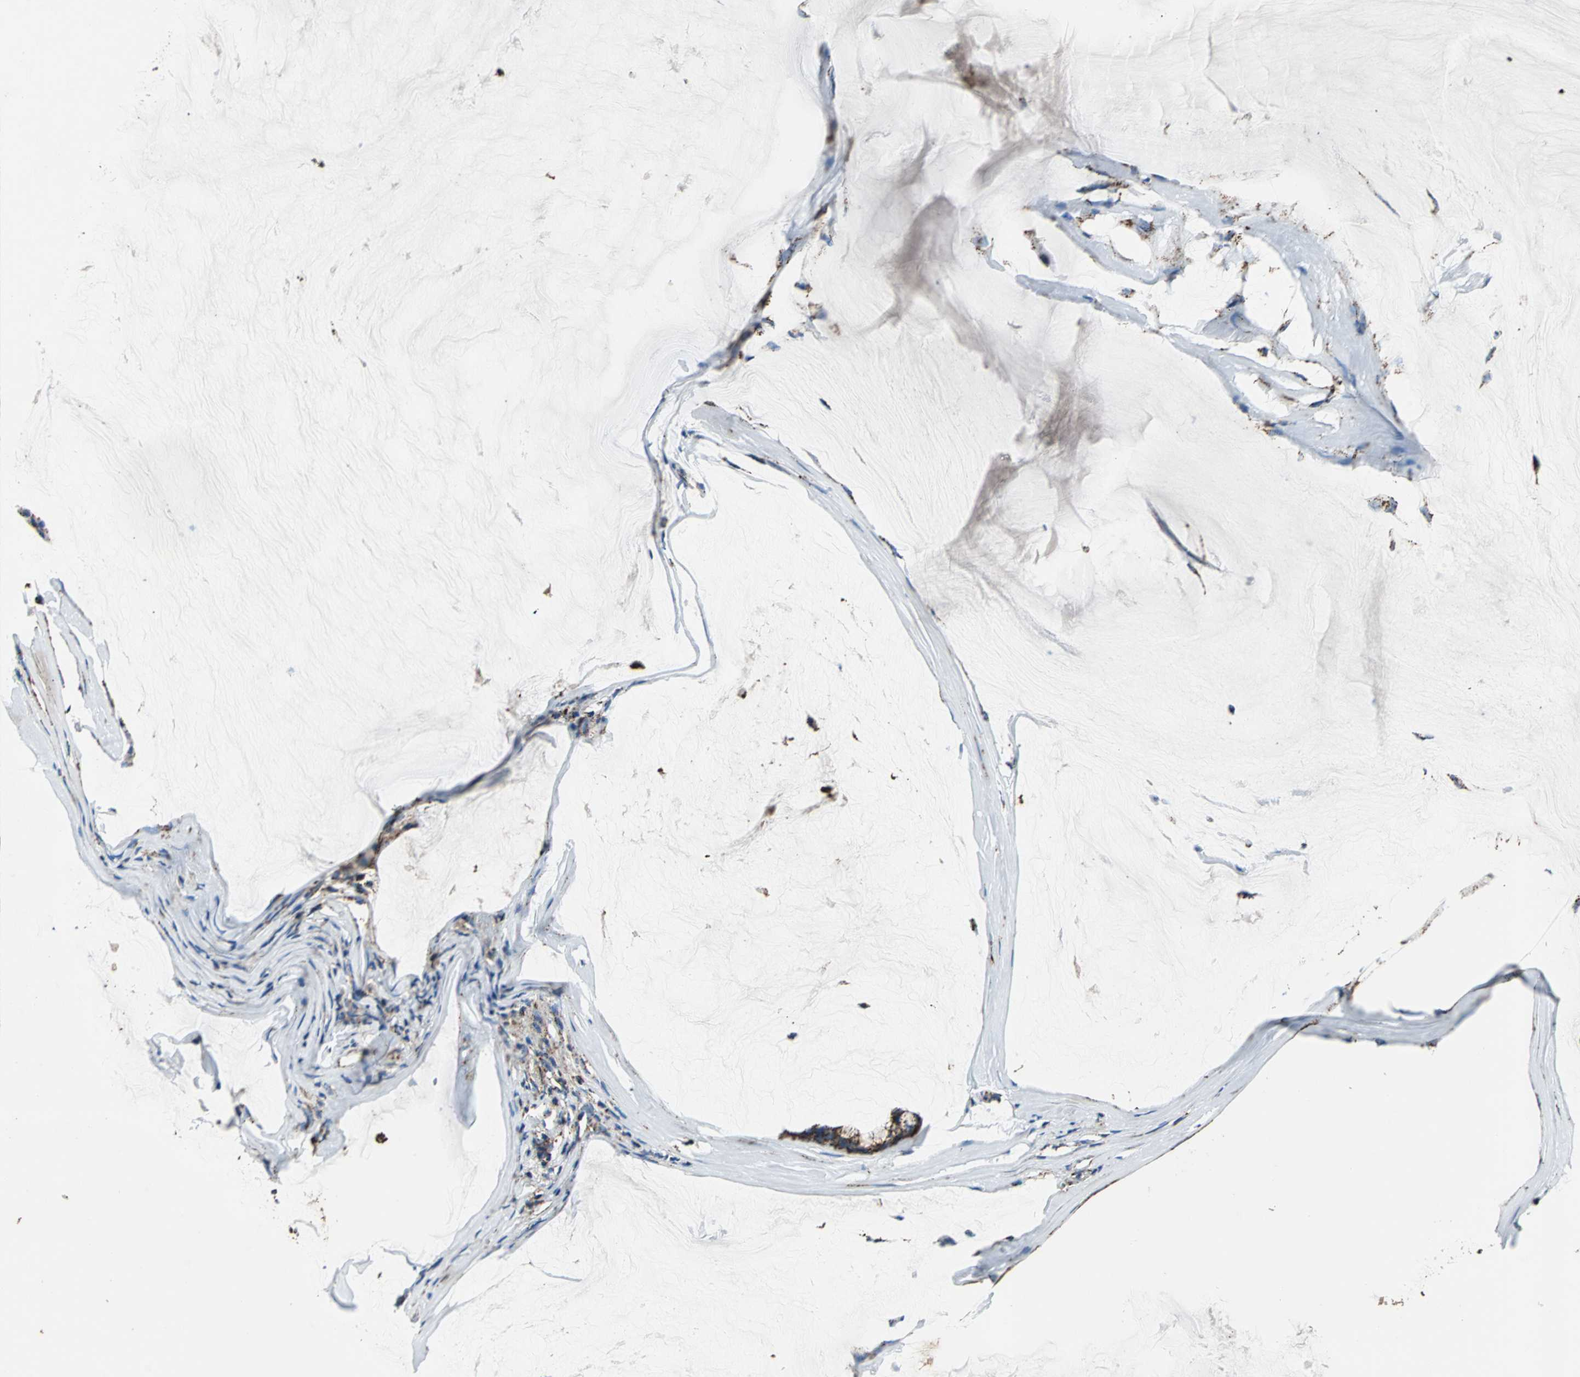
{"staining": {"intensity": "strong", "quantity": ">75%", "location": "cytoplasmic/membranous"}, "tissue": "ovarian cancer", "cell_type": "Tumor cells", "image_type": "cancer", "snomed": [{"axis": "morphology", "description": "Cystadenocarcinoma, mucinous, NOS"}, {"axis": "topography", "description": "Ovary"}], "caption": "This histopathology image shows IHC staining of ovarian cancer, with high strong cytoplasmic/membranous positivity in about >75% of tumor cells.", "gene": "ECH1", "patient": {"sex": "female", "age": 39}}